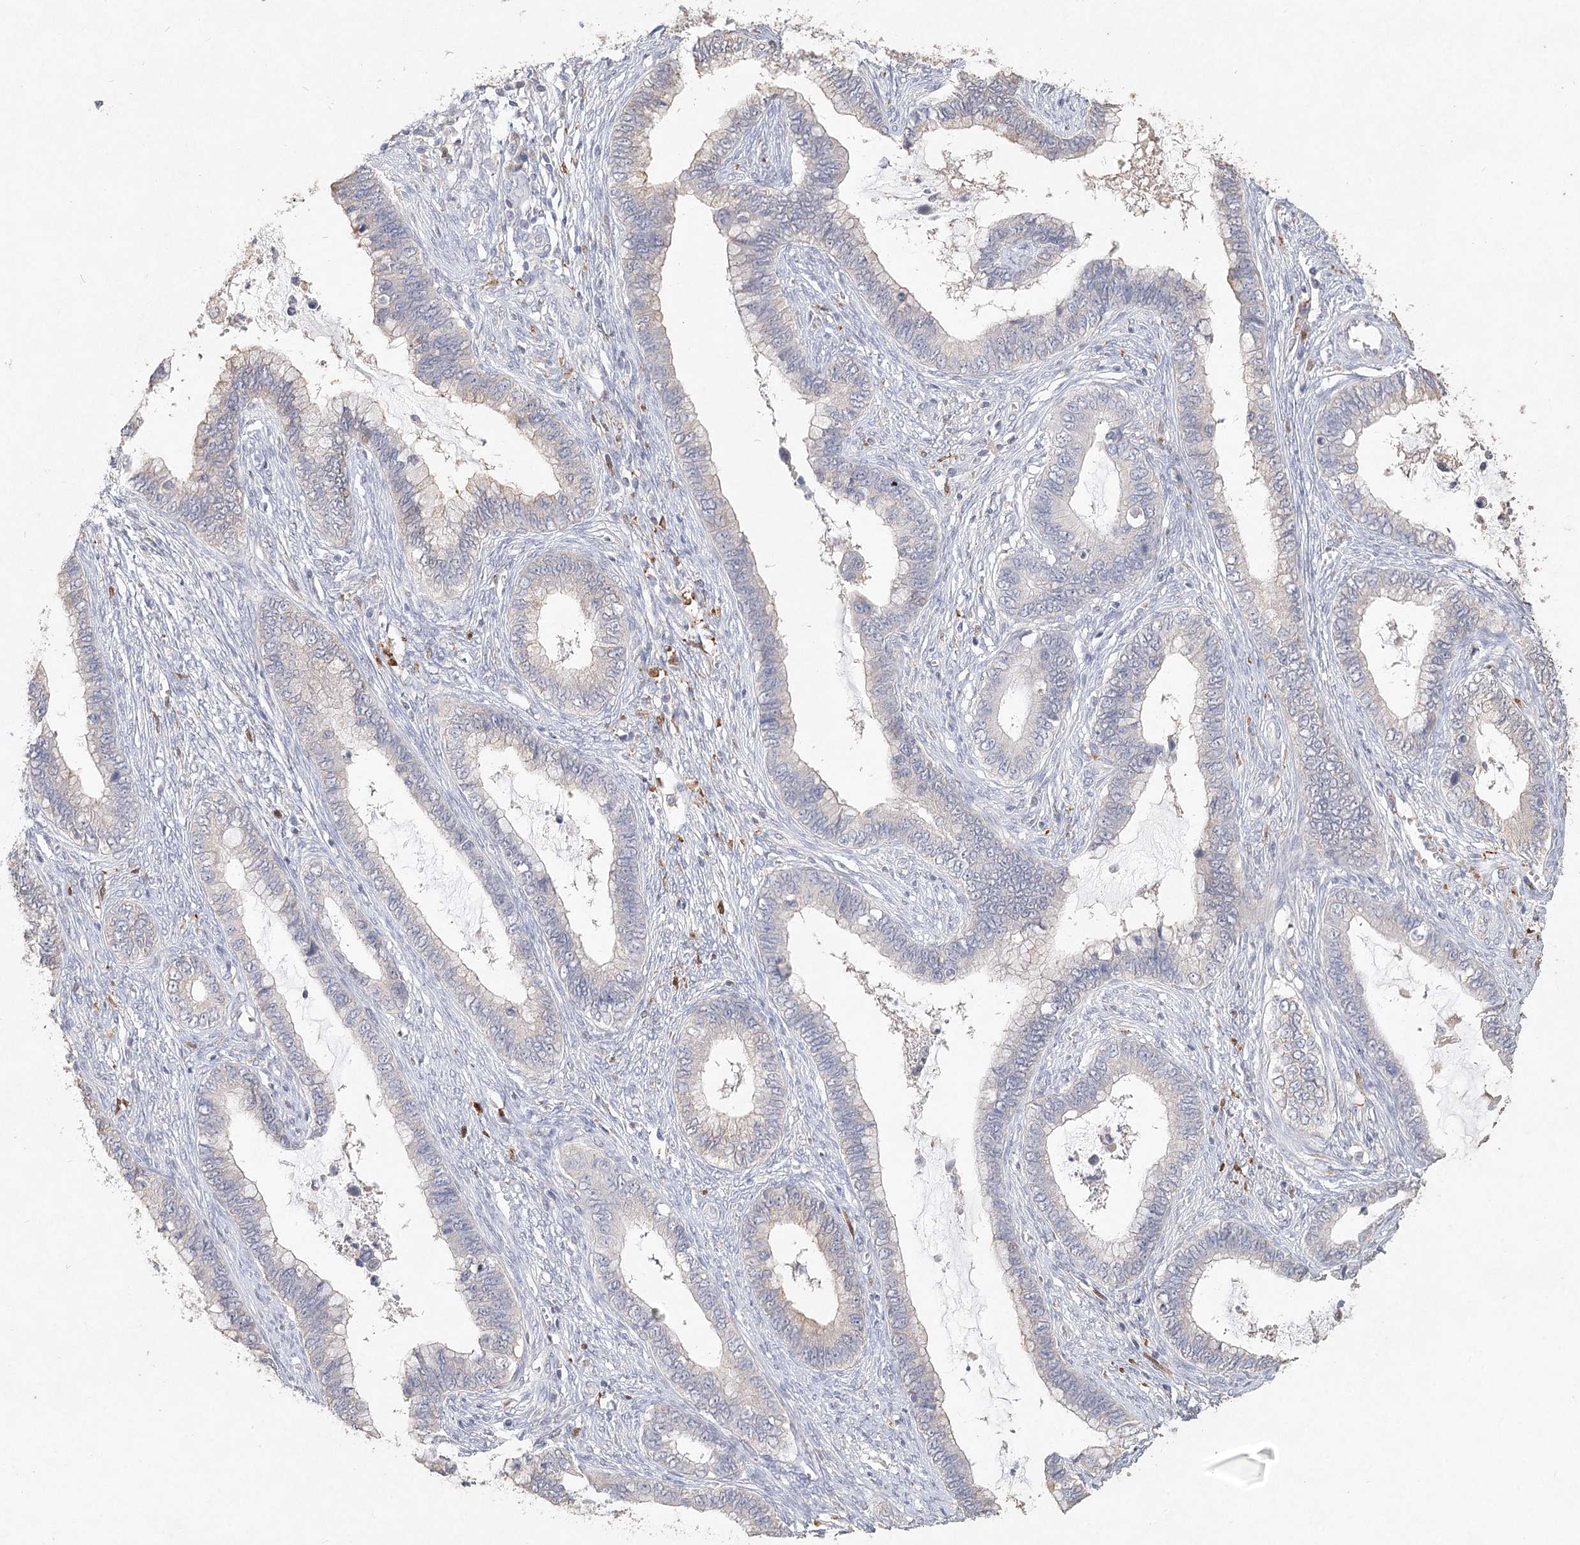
{"staining": {"intensity": "negative", "quantity": "none", "location": "none"}, "tissue": "cervical cancer", "cell_type": "Tumor cells", "image_type": "cancer", "snomed": [{"axis": "morphology", "description": "Adenocarcinoma, NOS"}, {"axis": "topography", "description": "Cervix"}], "caption": "The IHC micrograph has no significant expression in tumor cells of adenocarcinoma (cervical) tissue.", "gene": "ARSI", "patient": {"sex": "female", "age": 44}}